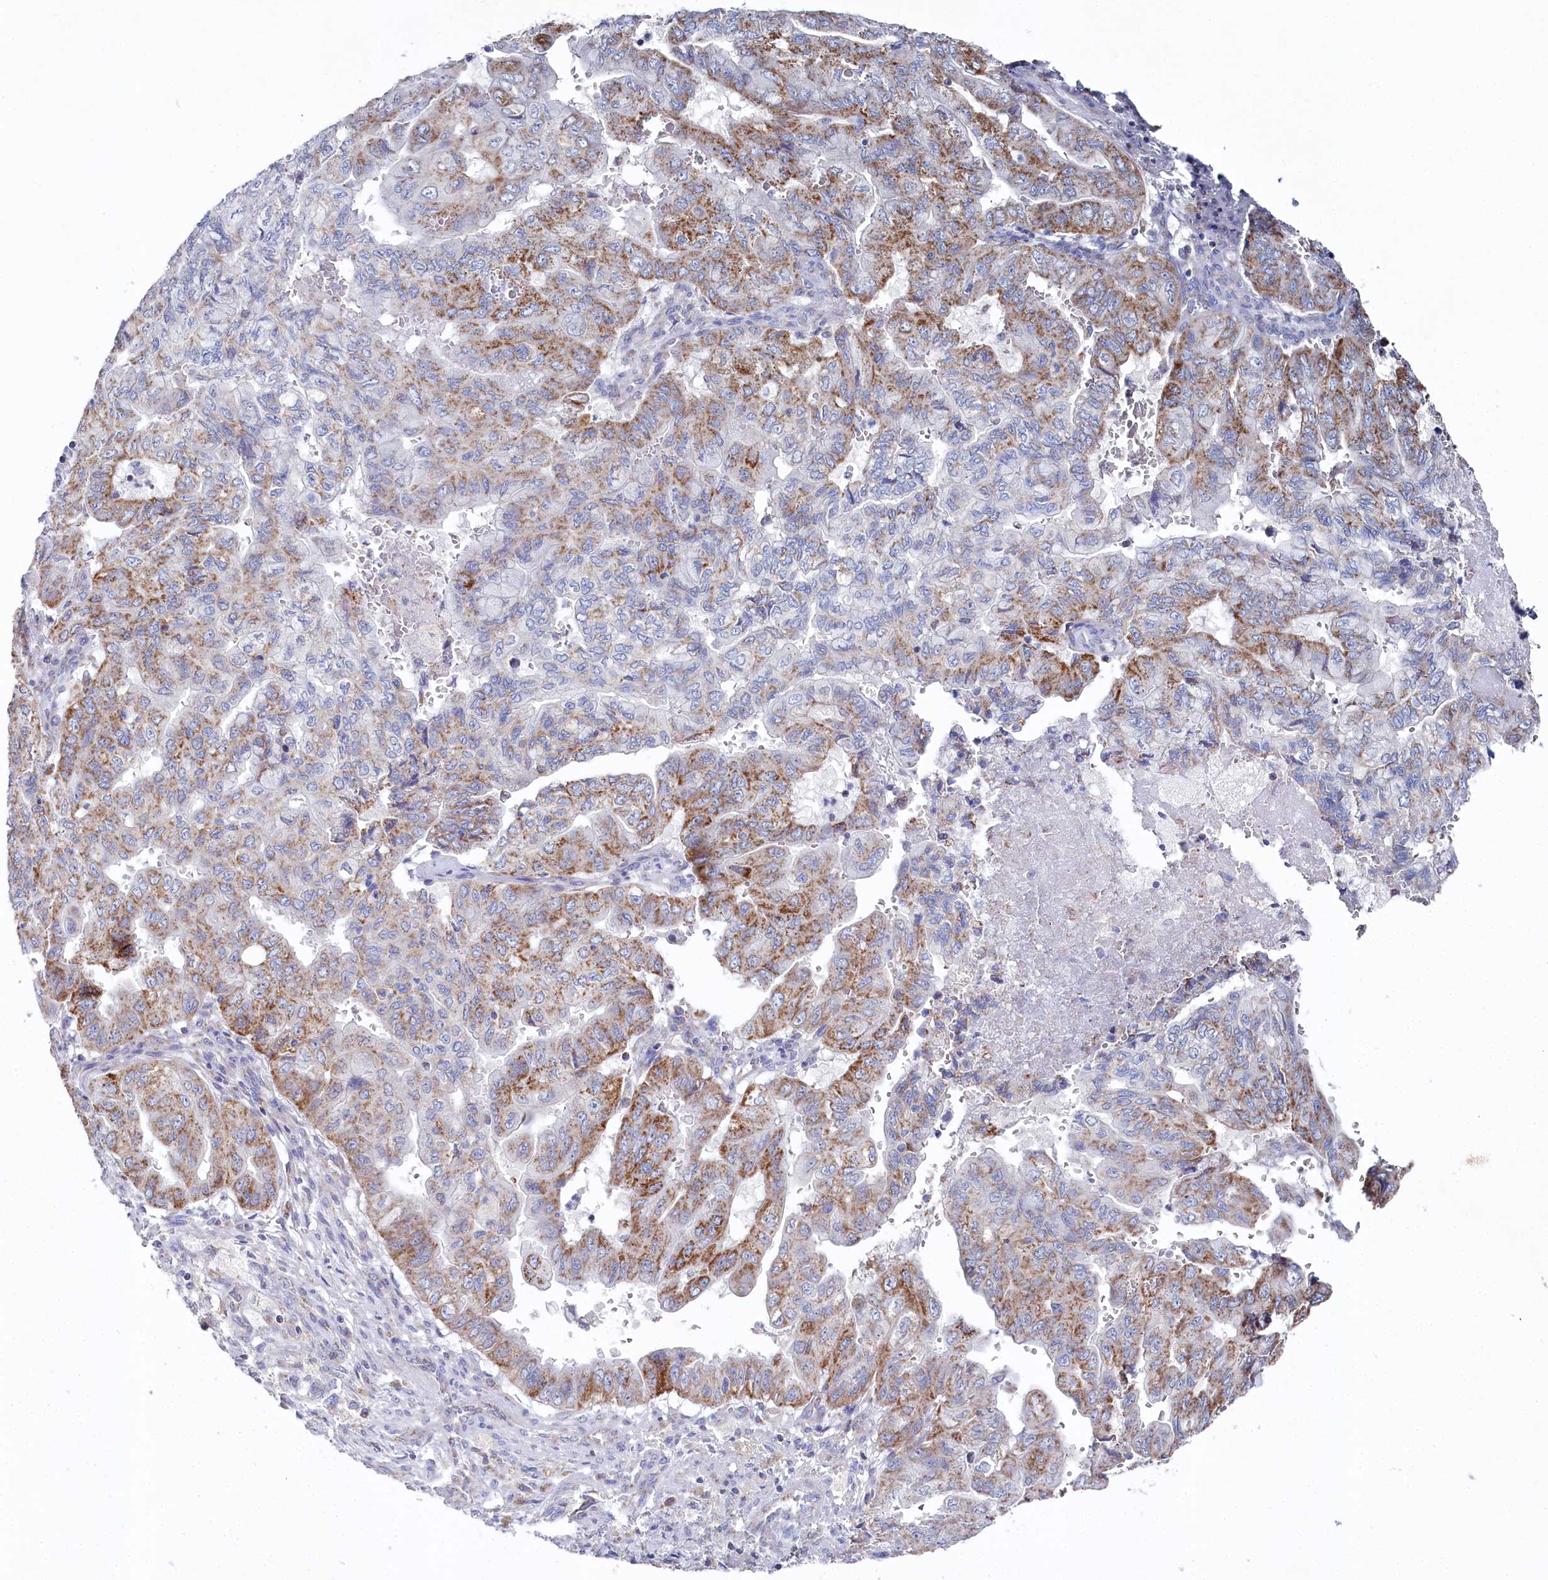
{"staining": {"intensity": "moderate", "quantity": "25%-75%", "location": "cytoplasmic/membranous"}, "tissue": "pancreatic cancer", "cell_type": "Tumor cells", "image_type": "cancer", "snomed": [{"axis": "morphology", "description": "Adenocarcinoma, NOS"}, {"axis": "topography", "description": "Pancreas"}], "caption": "A high-resolution micrograph shows immunohistochemistry (IHC) staining of pancreatic adenocarcinoma, which exhibits moderate cytoplasmic/membranous positivity in about 25%-75% of tumor cells.", "gene": "GLS2", "patient": {"sex": "male", "age": 51}}